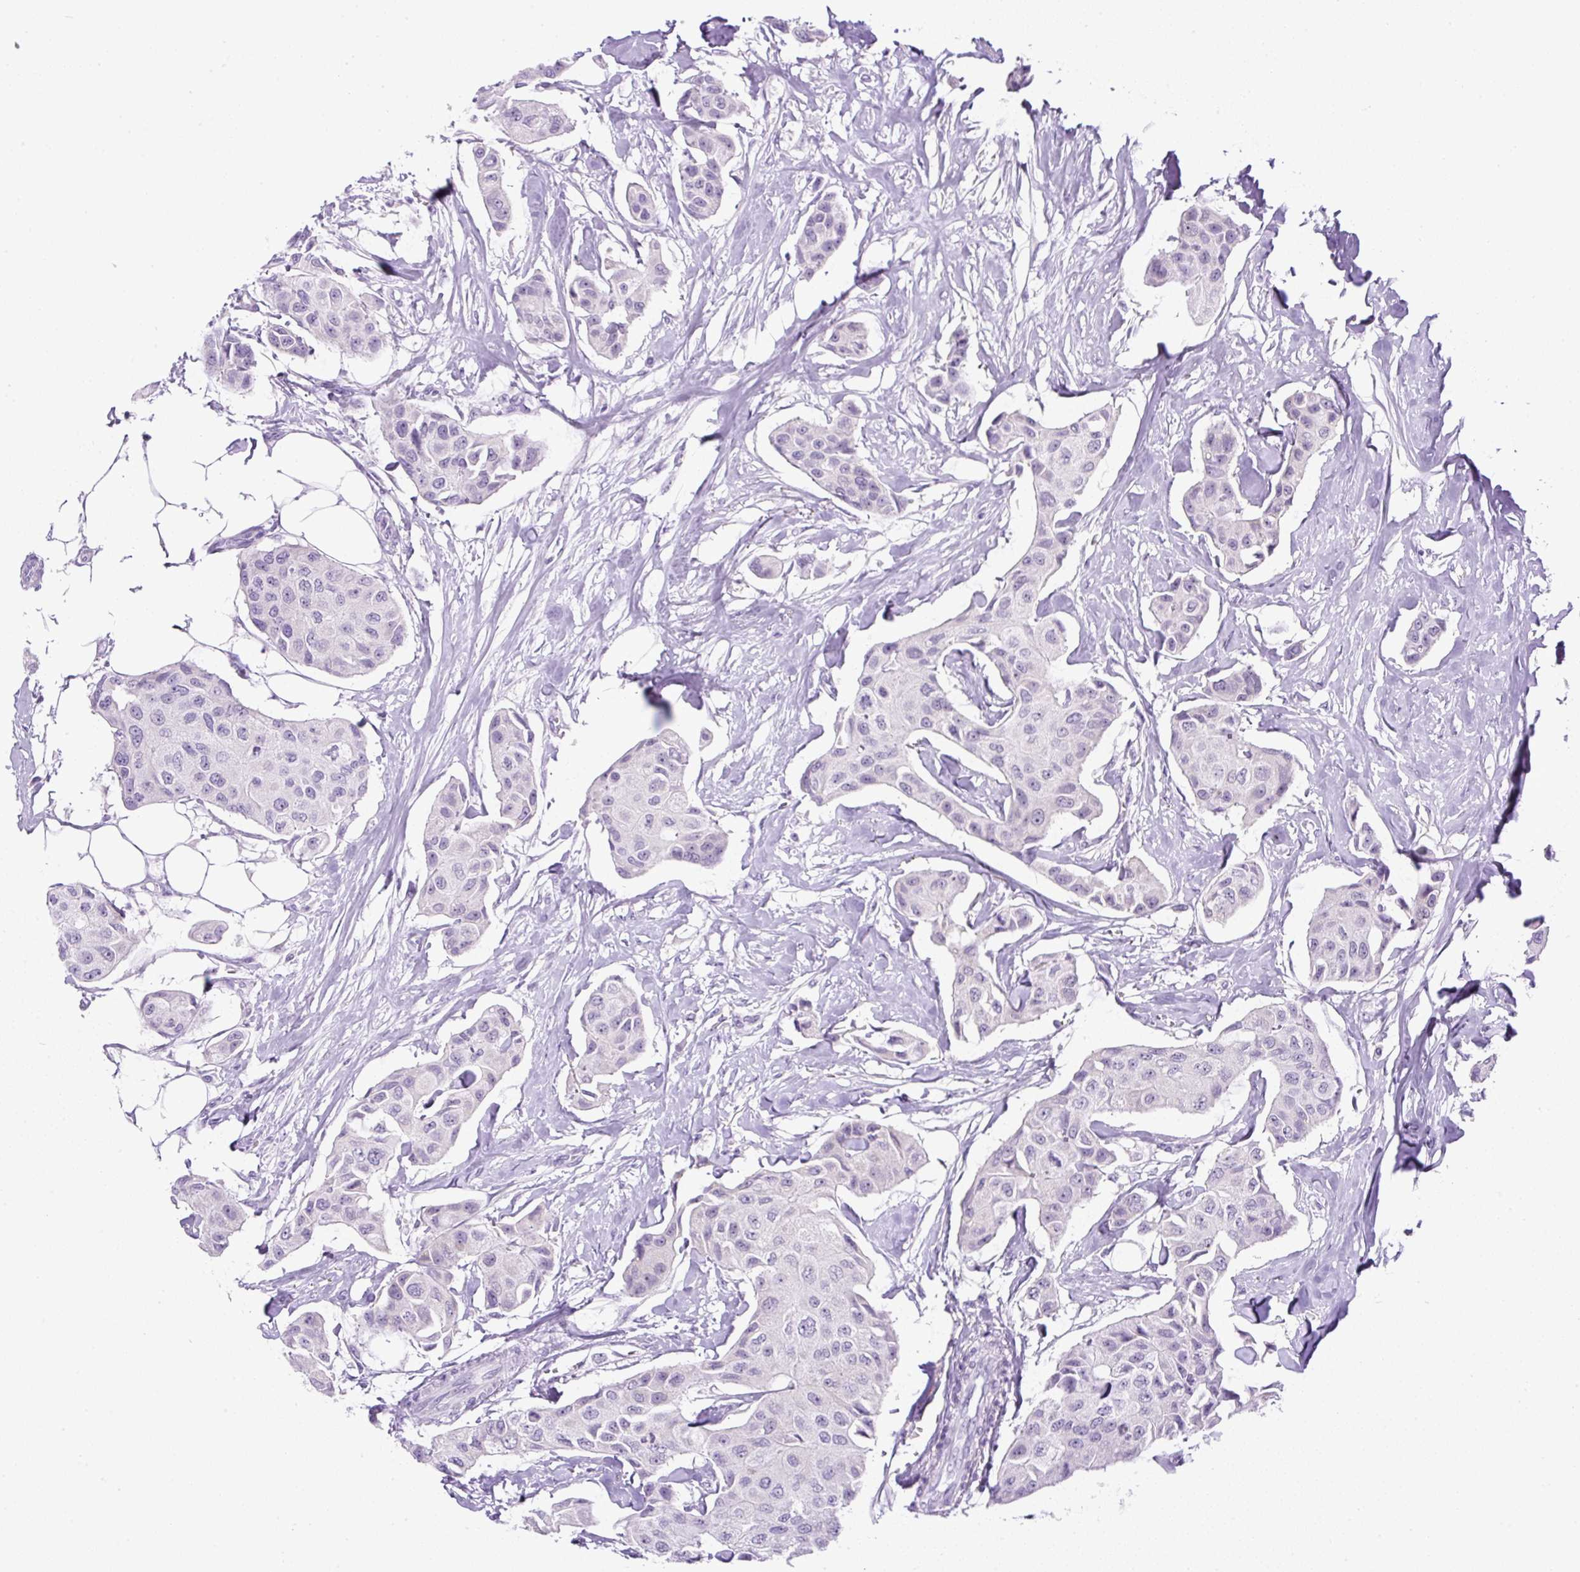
{"staining": {"intensity": "negative", "quantity": "none", "location": "none"}, "tissue": "breast cancer", "cell_type": "Tumor cells", "image_type": "cancer", "snomed": [{"axis": "morphology", "description": "Duct carcinoma"}, {"axis": "topography", "description": "Breast"}, {"axis": "topography", "description": "Lymph node"}], "caption": "Immunohistochemistry image of breast cancer stained for a protein (brown), which reveals no staining in tumor cells.", "gene": "RHBDD2", "patient": {"sex": "female", "age": 80}}